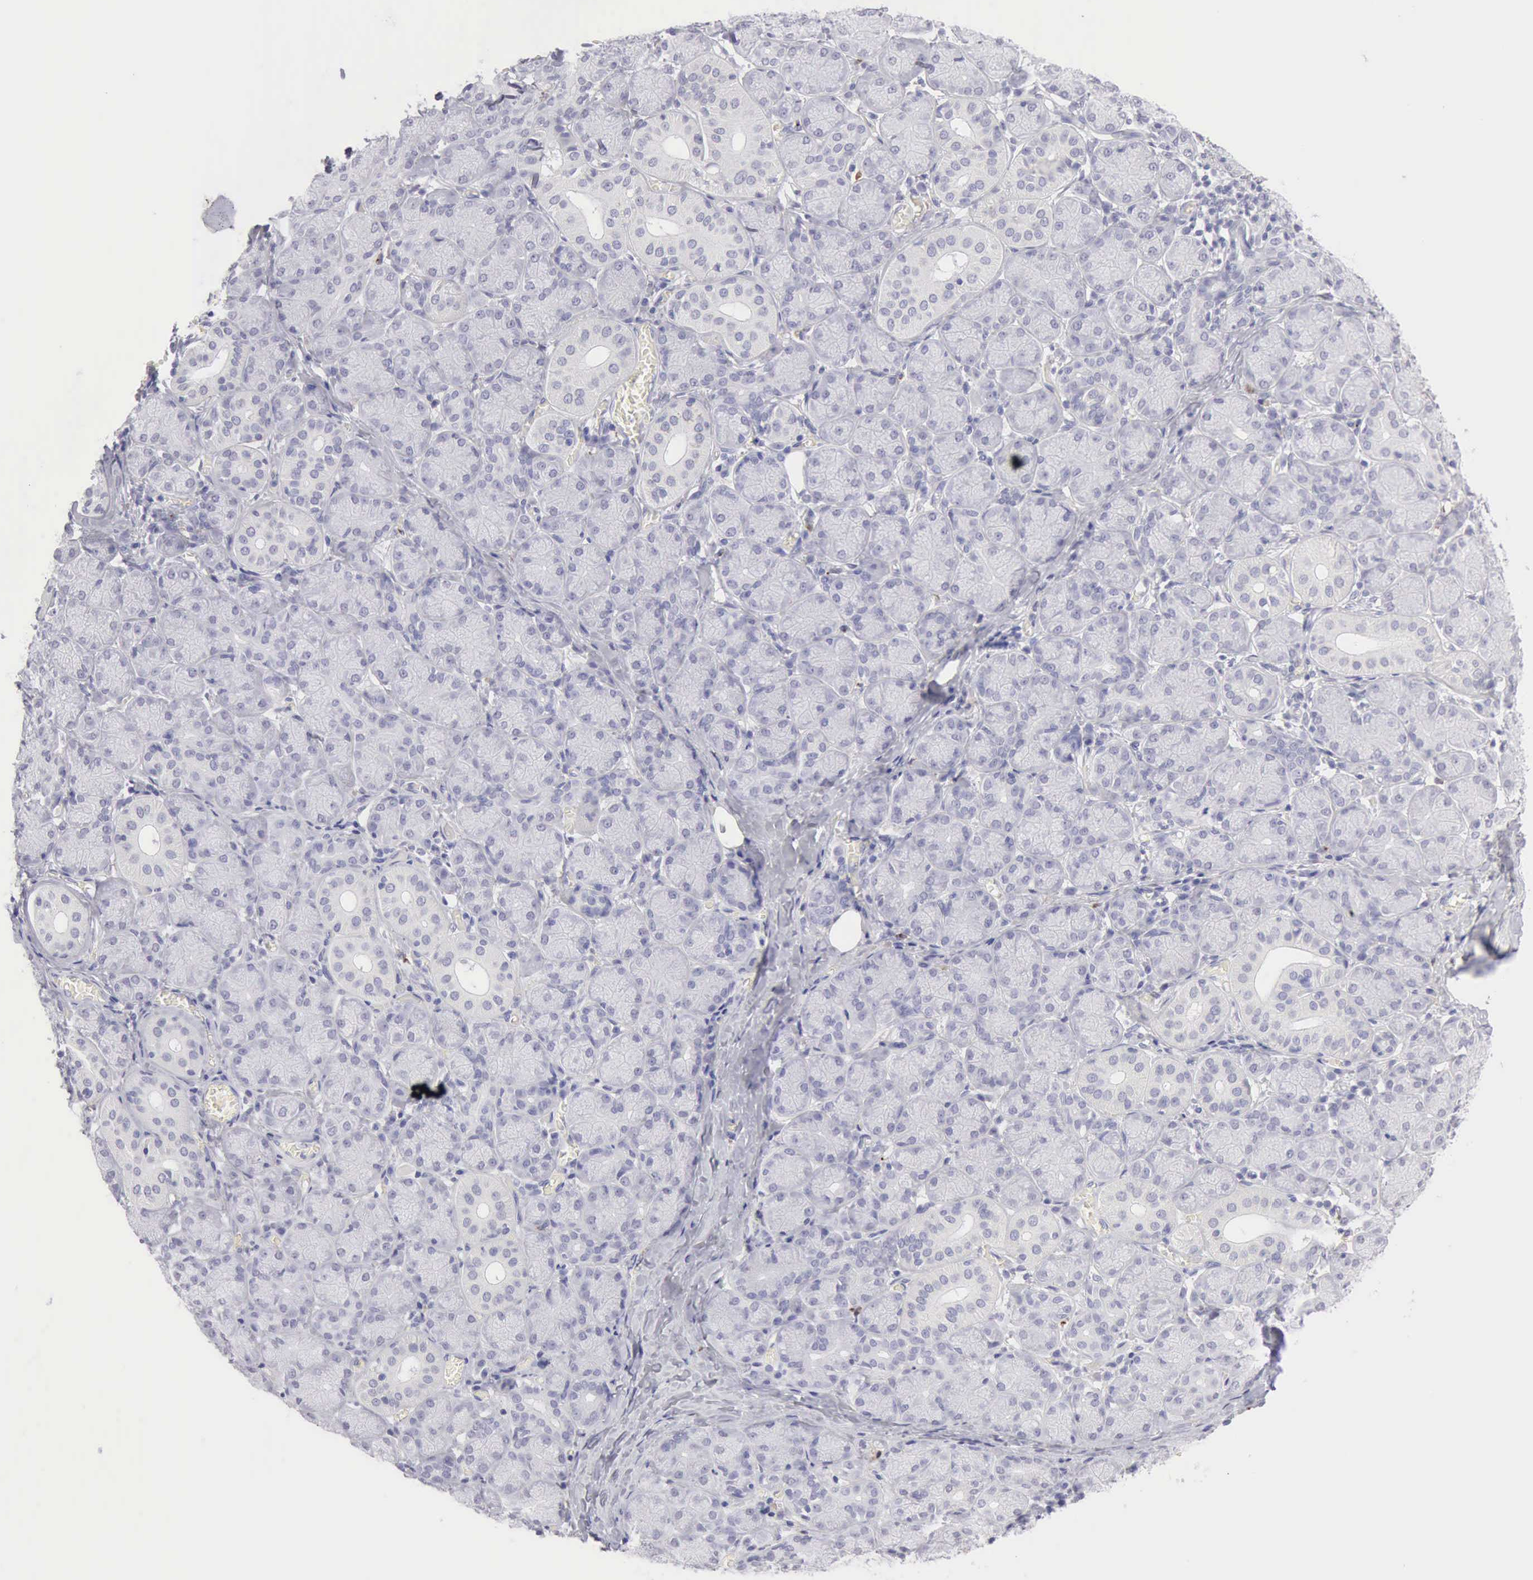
{"staining": {"intensity": "negative", "quantity": "none", "location": "none"}, "tissue": "salivary gland", "cell_type": "Glandular cells", "image_type": "normal", "snomed": [{"axis": "morphology", "description": "Normal tissue, NOS"}, {"axis": "topography", "description": "Salivary gland"}], "caption": "The immunohistochemistry (IHC) micrograph has no significant positivity in glandular cells of salivary gland.", "gene": "RNASE1", "patient": {"sex": "female", "age": 24}}